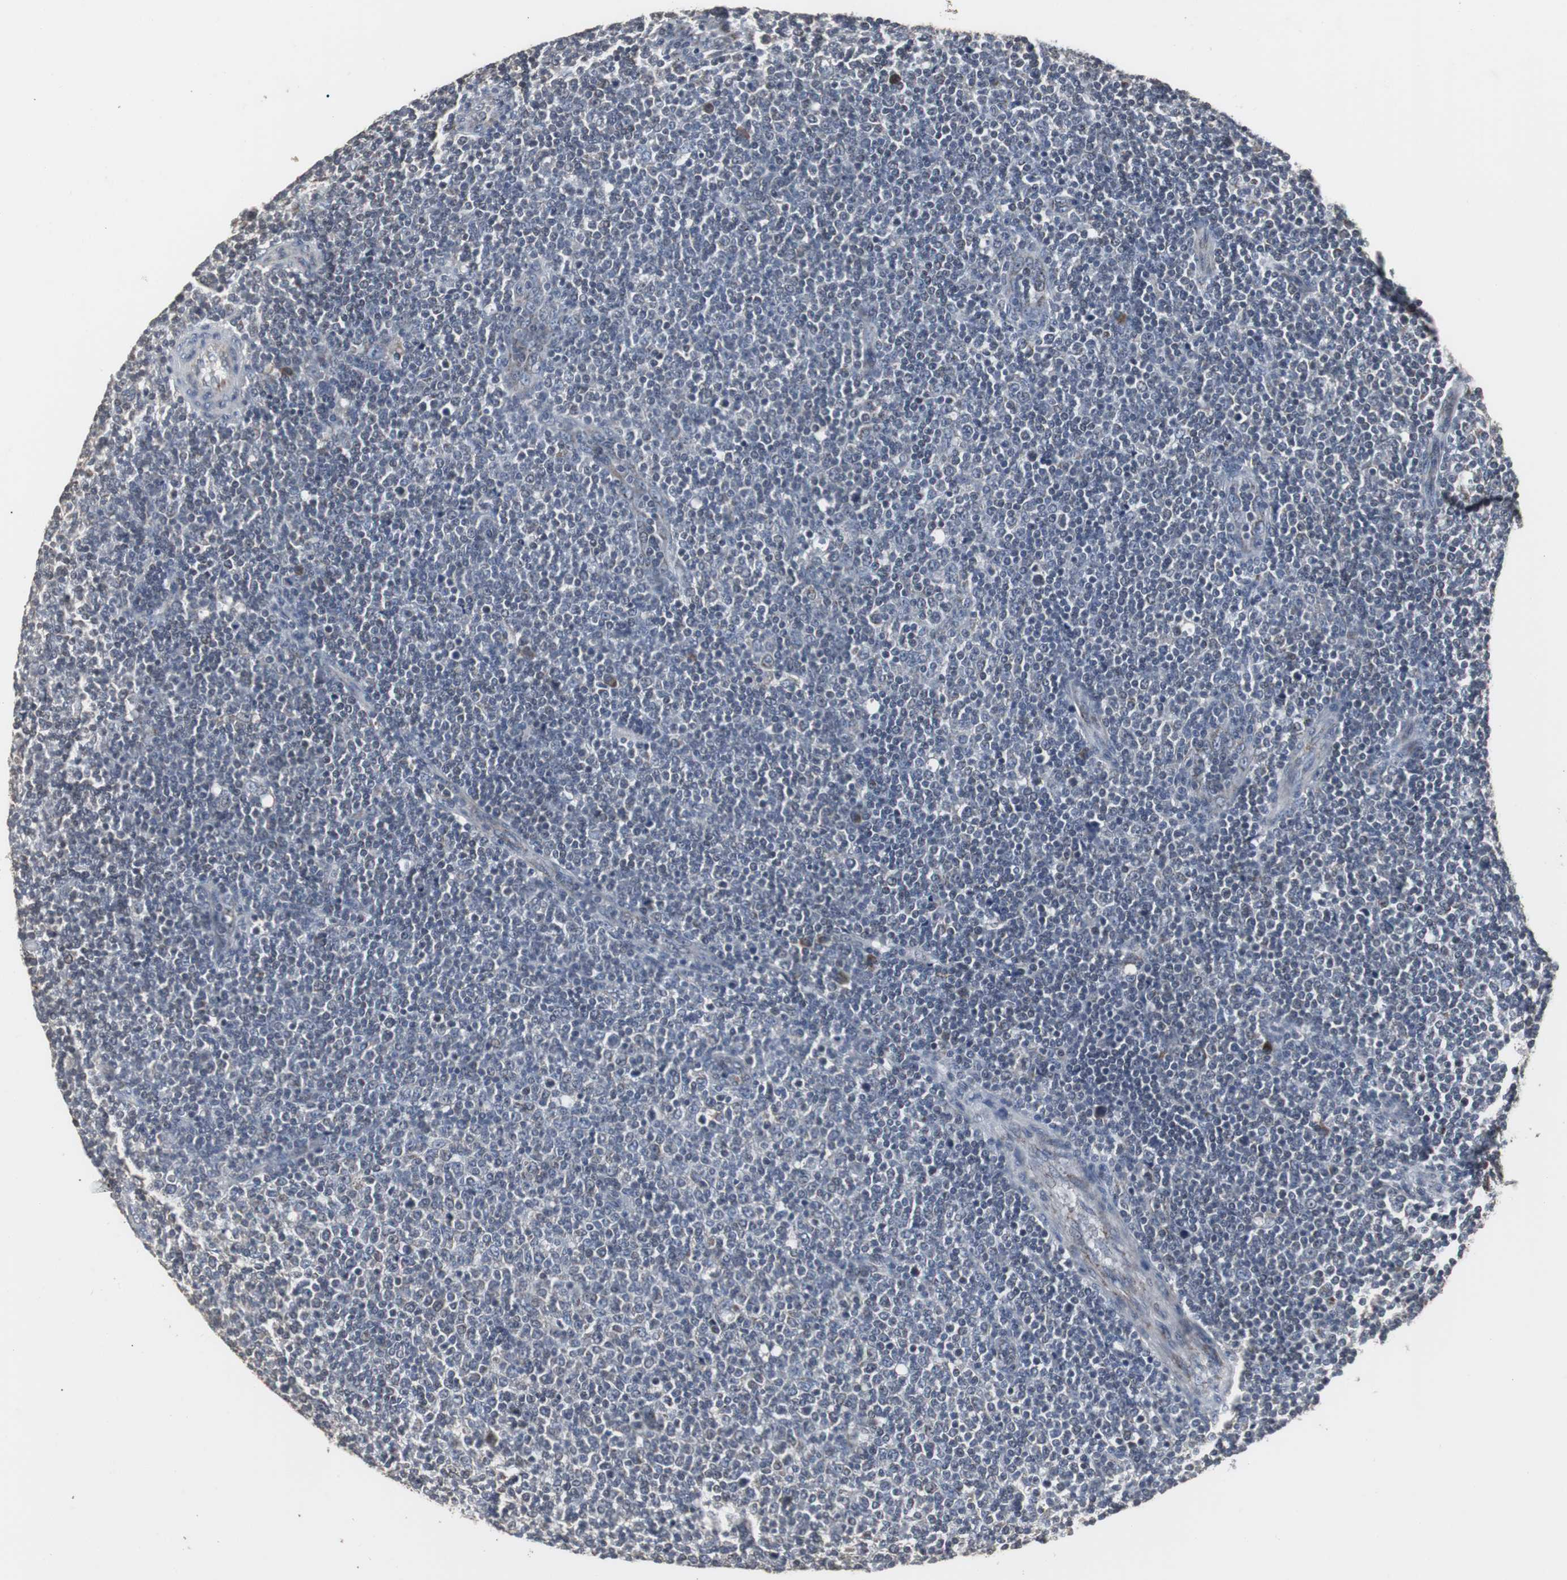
{"staining": {"intensity": "negative", "quantity": "none", "location": "none"}, "tissue": "lymphoma", "cell_type": "Tumor cells", "image_type": "cancer", "snomed": [{"axis": "morphology", "description": "Malignant lymphoma, non-Hodgkin's type, Low grade"}, {"axis": "topography", "description": "Lymph node"}], "caption": "This image is of low-grade malignant lymphoma, non-Hodgkin's type stained with IHC to label a protein in brown with the nuclei are counter-stained blue. There is no expression in tumor cells.", "gene": "ACAA1", "patient": {"sex": "male", "age": 70}}